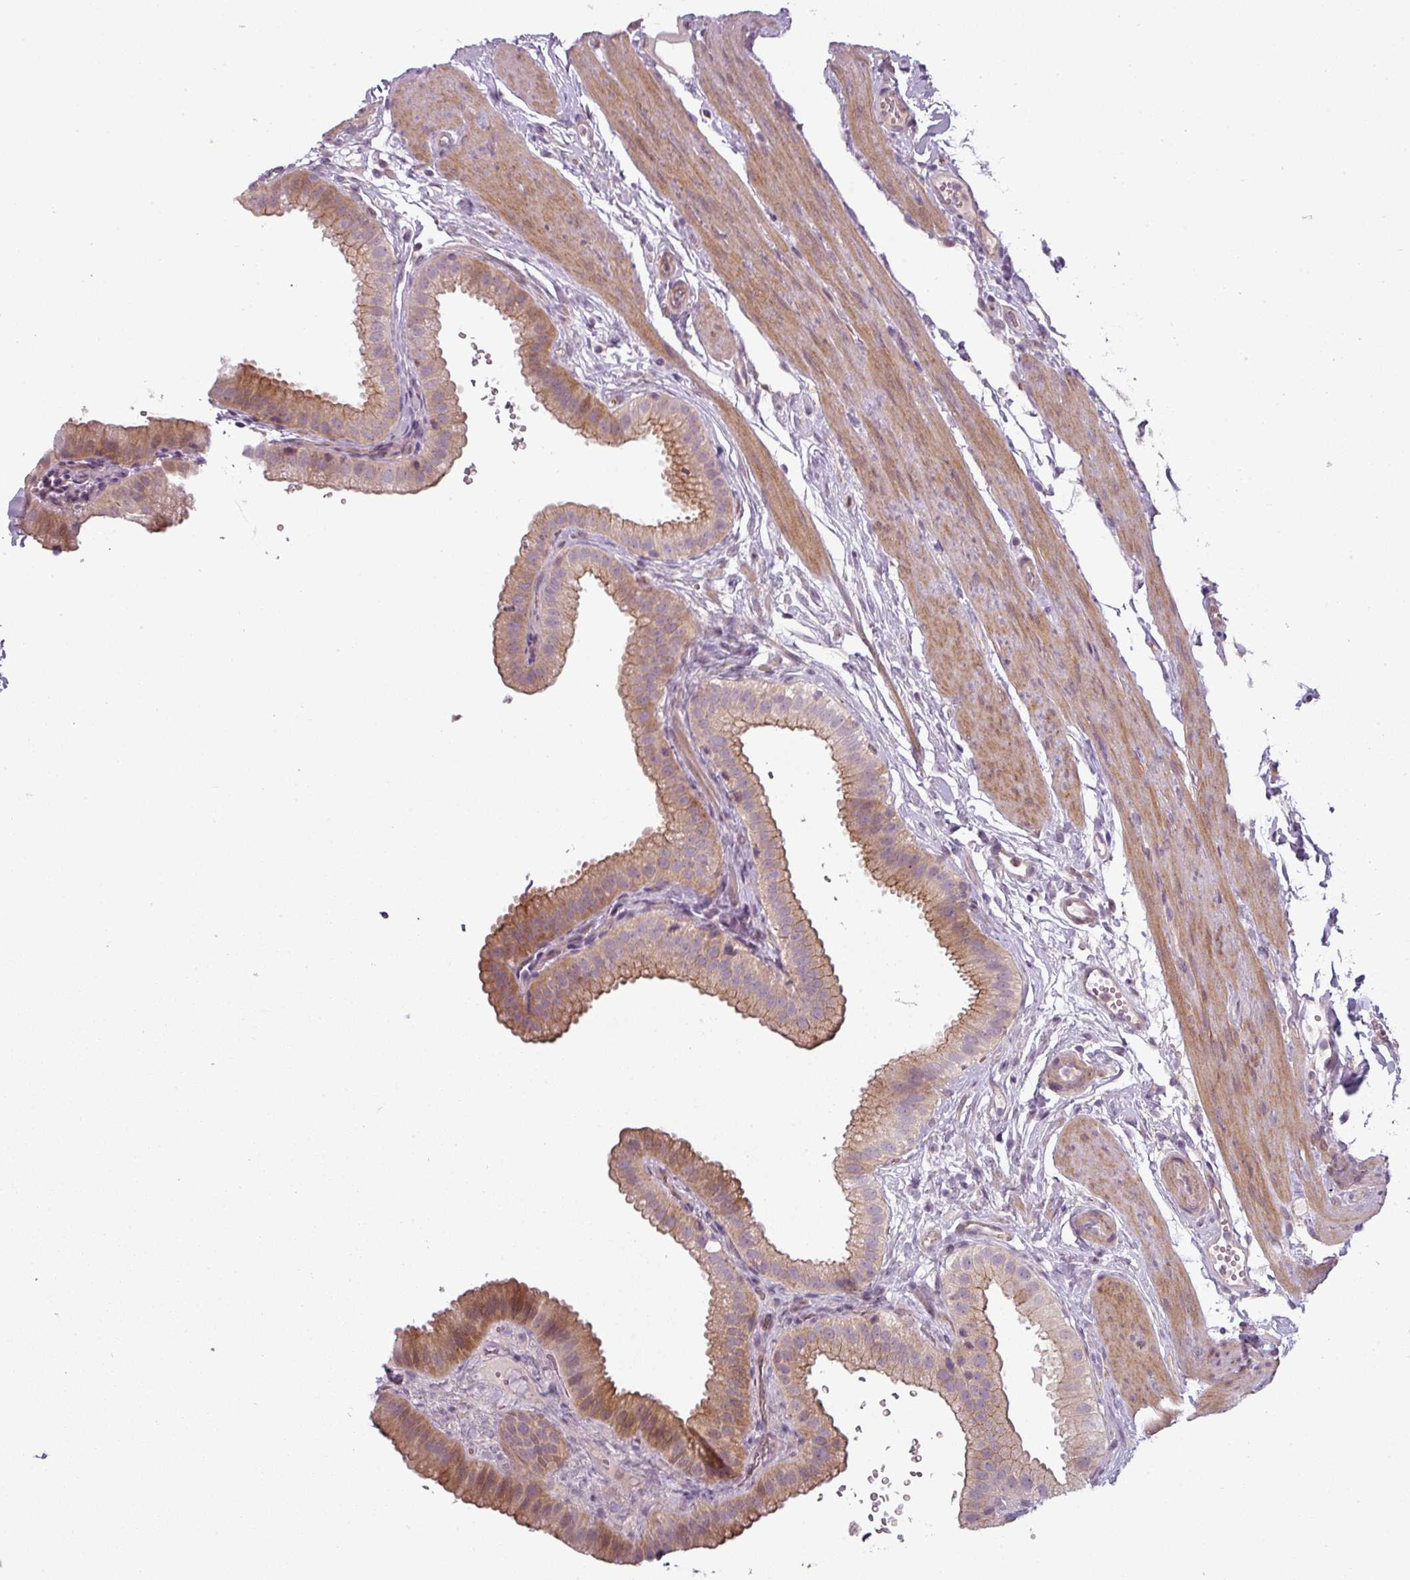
{"staining": {"intensity": "moderate", "quantity": "25%-75%", "location": "cytoplasmic/membranous"}, "tissue": "gallbladder", "cell_type": "Glandular cells", "image_type": "normal", "snomed": [{"axis": "morphology", "description": "Normal tissue, NOS"}, {"axis": "topography", "description": "Gallbladder"}], "caption": "Immunohistochemical staining of normal gallbladder displays 25%-75% levels of moderate cytoplasmic/membranous protein expression in approximately 25%-75% of glandular cells. (IHC, brightfield microscopy, high magnification).", "gene": "SLC16A9", "patient": {"sex": "female", "age": 61}}